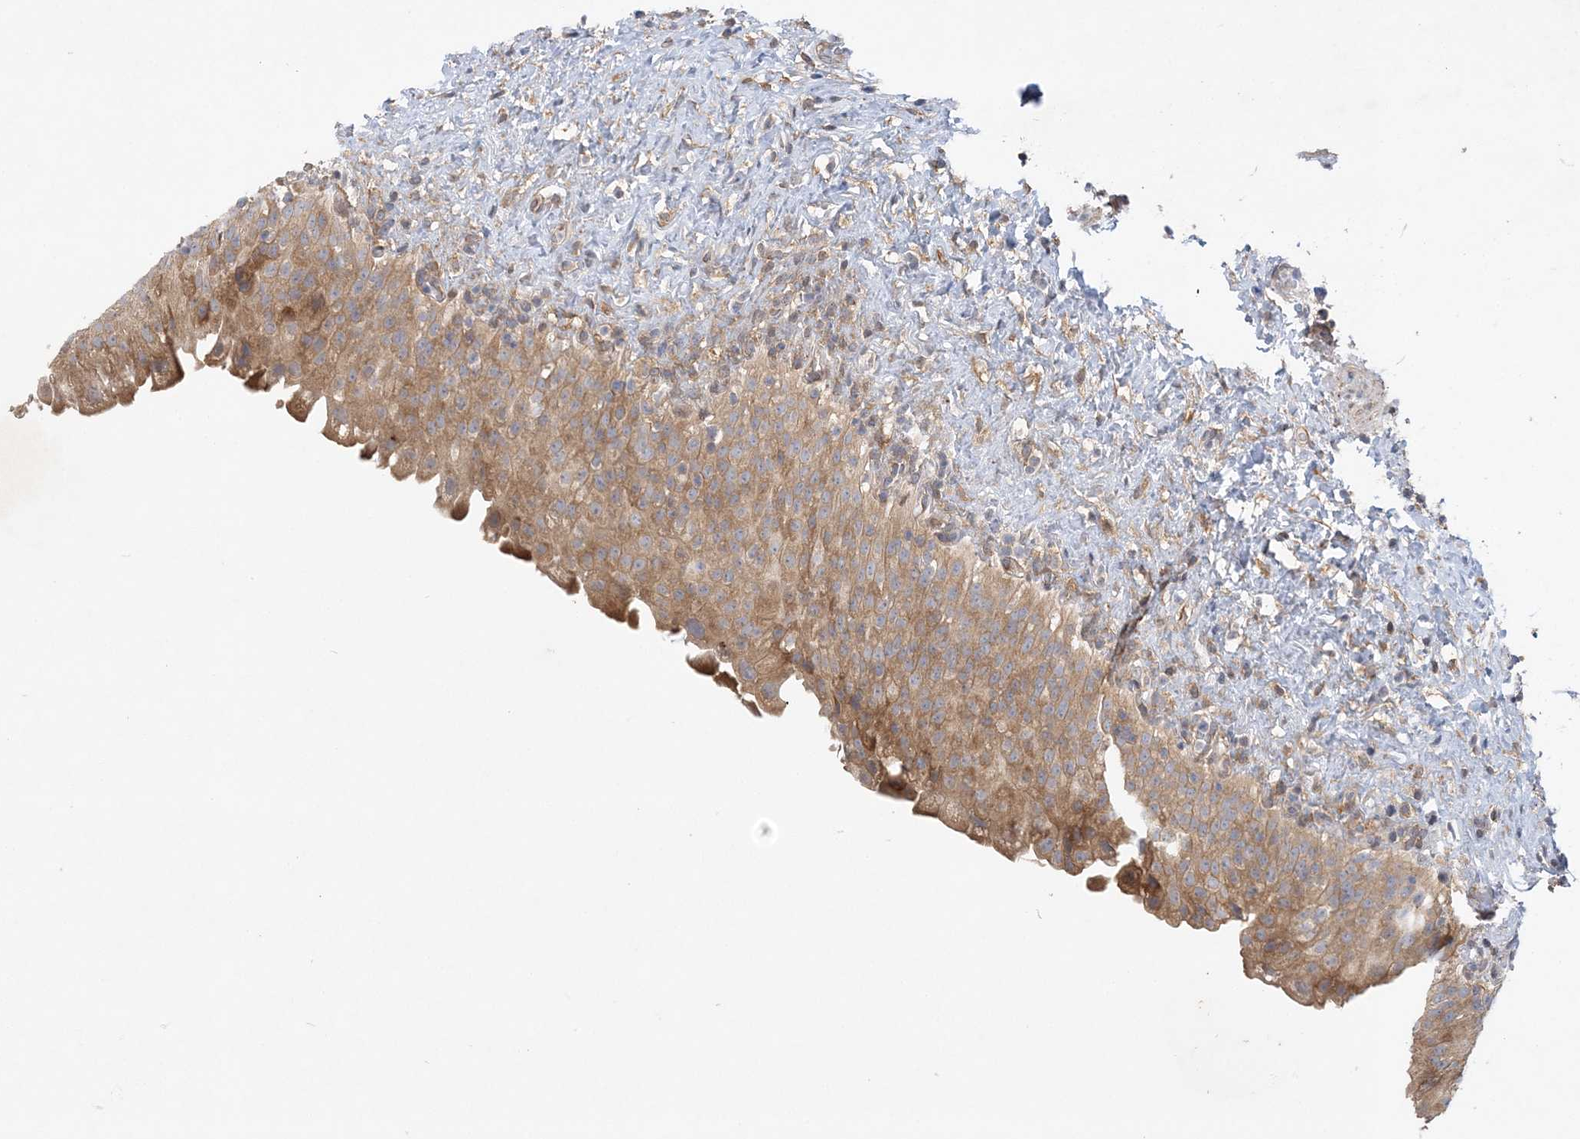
{"staining": {"intensity": "moderate", "quantity": "25%-75%", "location": "cytoplasmic/membranous"}, "tissue": "urinary bladder", "cell_type": "Urothelial cells", "image_type": "normal", "snomed": [{"axis": "morphology", "description": "Normal tissue, NOS"}, {"axis": "topography", "description": "Urinary bladder"}], "caption": "Immunohistochemistry (IHC) of unremarkable urinary bladder exhibits medium levels of moderate cytoplasmic/membranous staining in about 25%-75% of urothelial cells. The staining is performed using DAB (3,3'-diaminobenzidine) brown chromogen to label protein expression. The nuclei are counter-stained blue using hematoxylin.", "gene": "MAP4K5", "patient": {"sex": "female", "age": 27}}